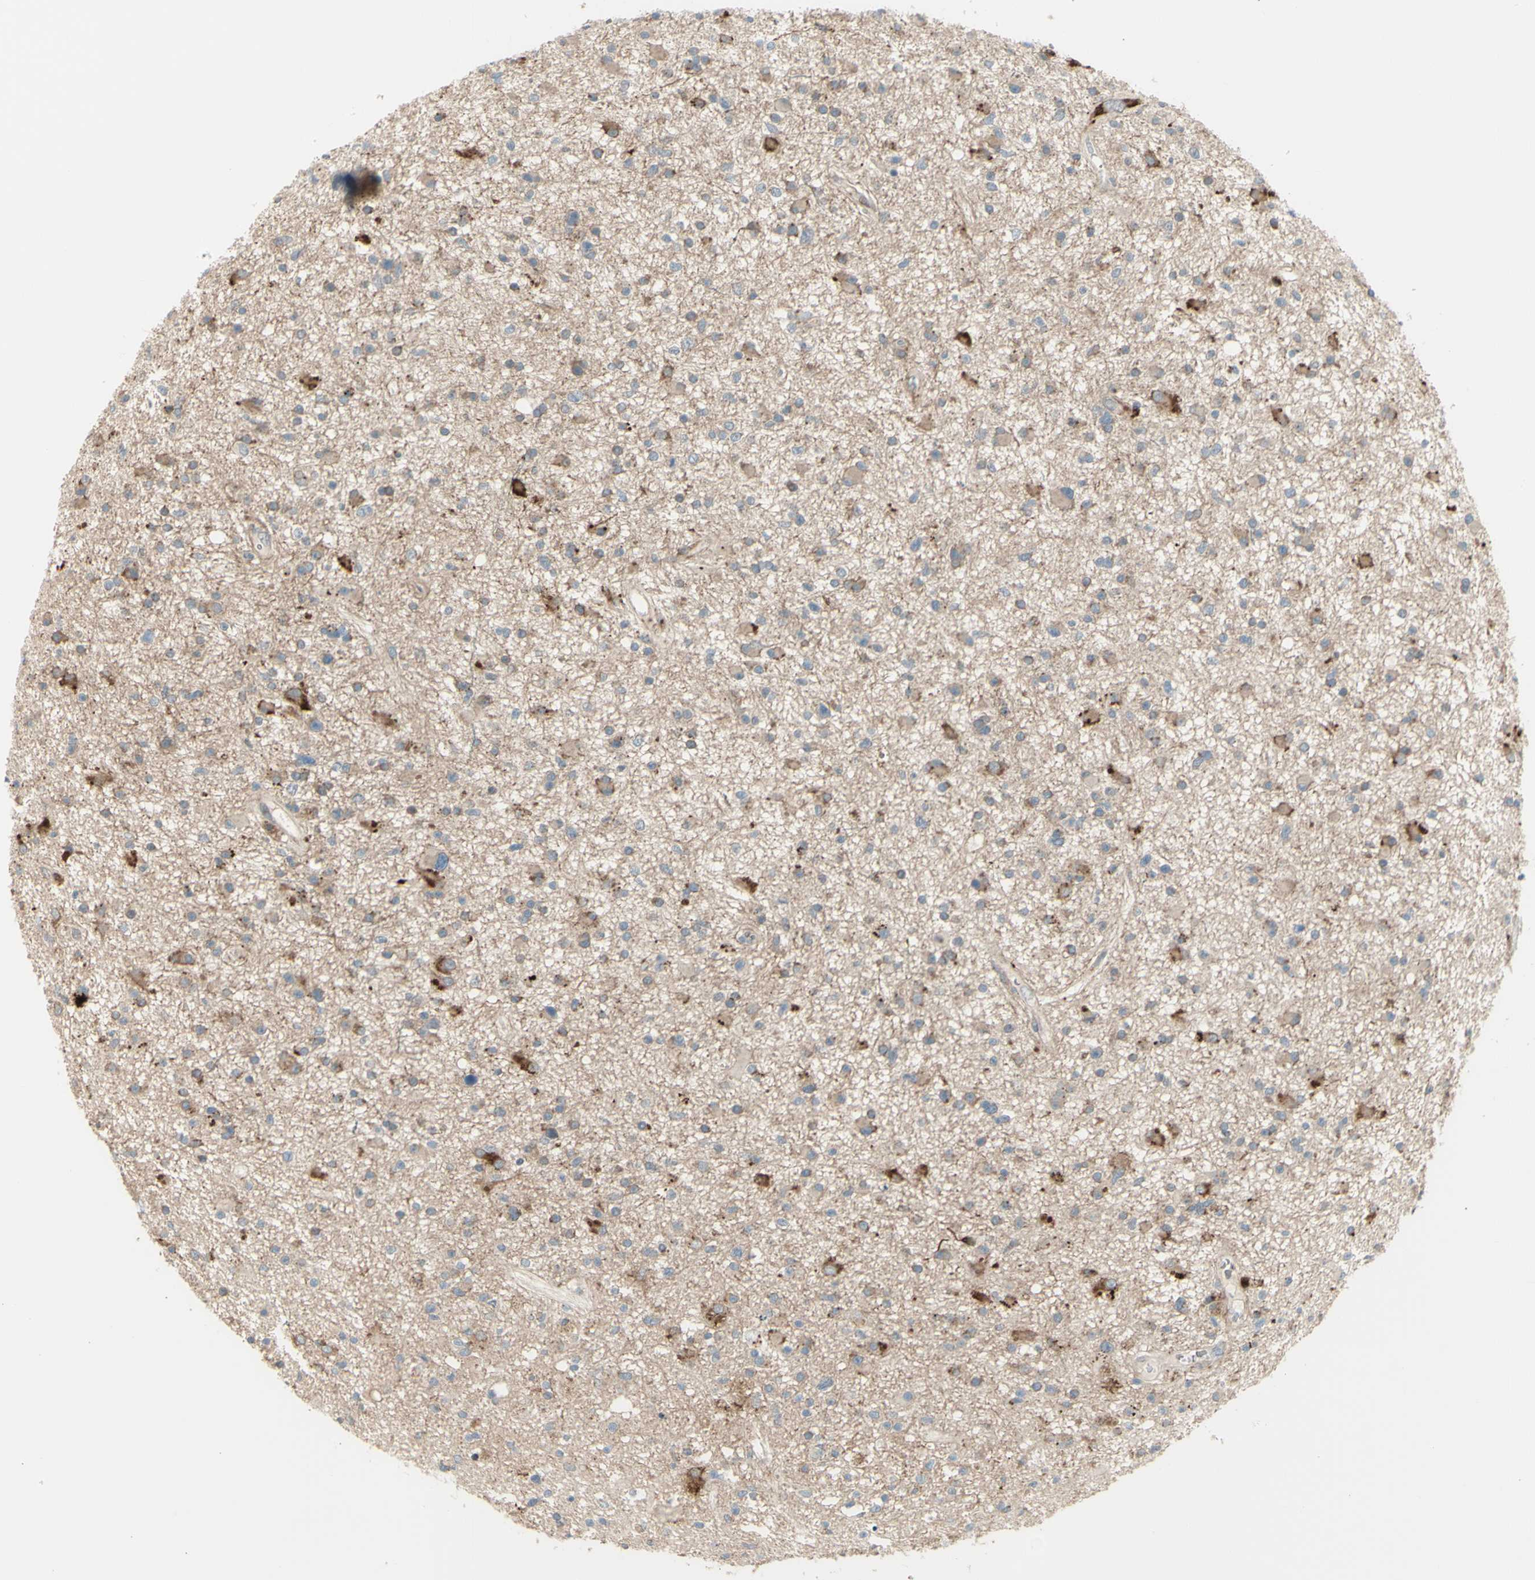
{"staining": {"intensity": "weak", "quantity": ">75%", "location": "cytoplasmic/membranous"}, "tissue": "glioma", "cell_type": "Tumor cells", "image_type": "cancer", "snomed": [{"axis": "morphology", "description": "Glioma, malignant, High grade"}, {"axis": "topography", "description": "Brain"}], "caption": "Immunohistochemical staining of glioma exhibits low levels of weak cytoplasmic/membranous protein expression in approximately >75% of tumor cells.", "gene": "OSTM1", "patient": {"sex": "male", "age": 33}}